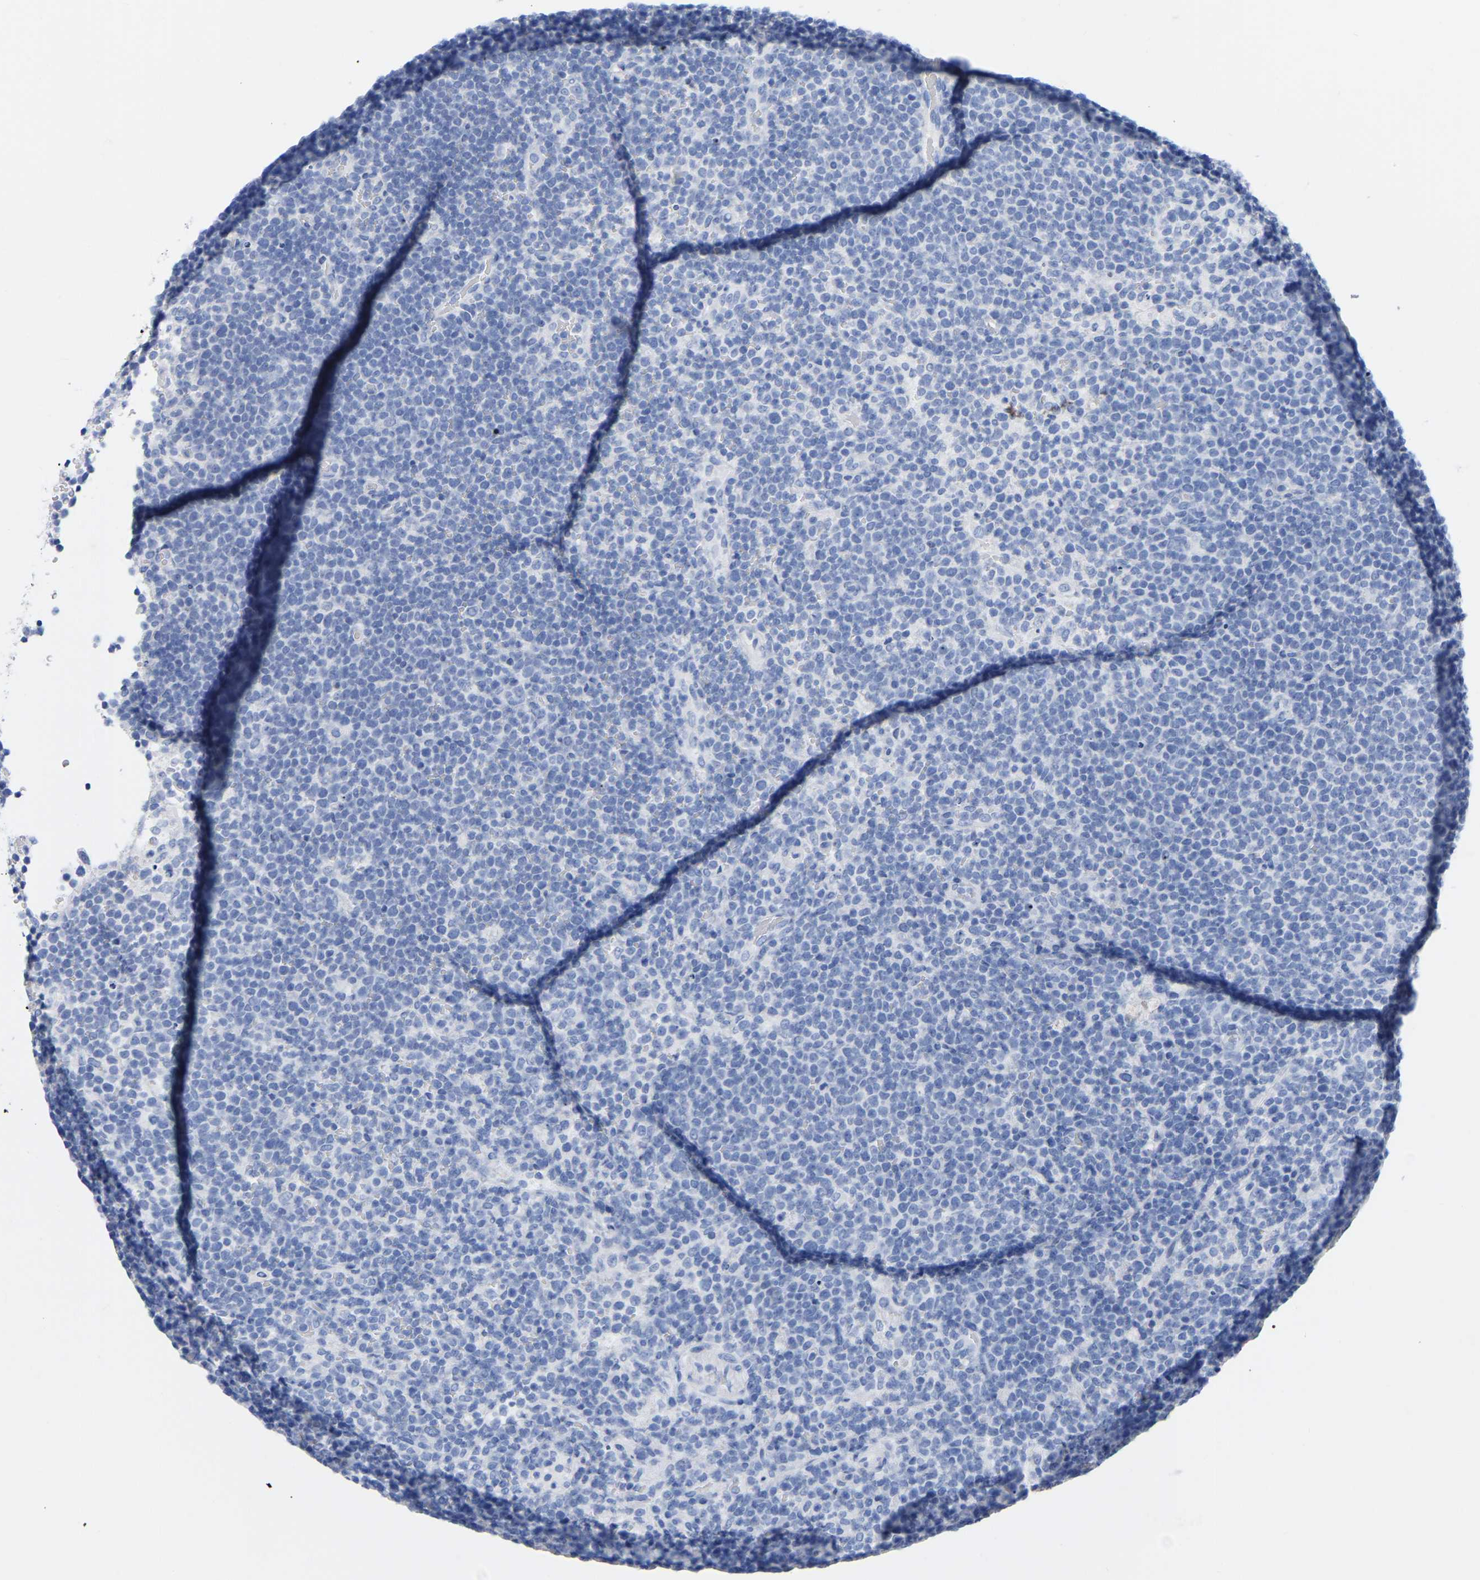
{"staining": {"intensity": "negative", "quantity": "none", "location": "none"}, "tissue": "lymphoma", "cell_type": "Tumor cells", "image_type": "cancer", "snomed": [{"axis": "morphology", "description": "Malignant lymphoma, non-Hodgkin's type, High grade"}, {"axis": "topography", "description": "Lymph node"}], "caption": "DAB (3,3'-diaminobenzidine) immunohistochemical staining of human lymphoma shows no significant expression in tumor cells.", "gene": "ZNF629", "patient": {"sex": "male", "age": 61}}